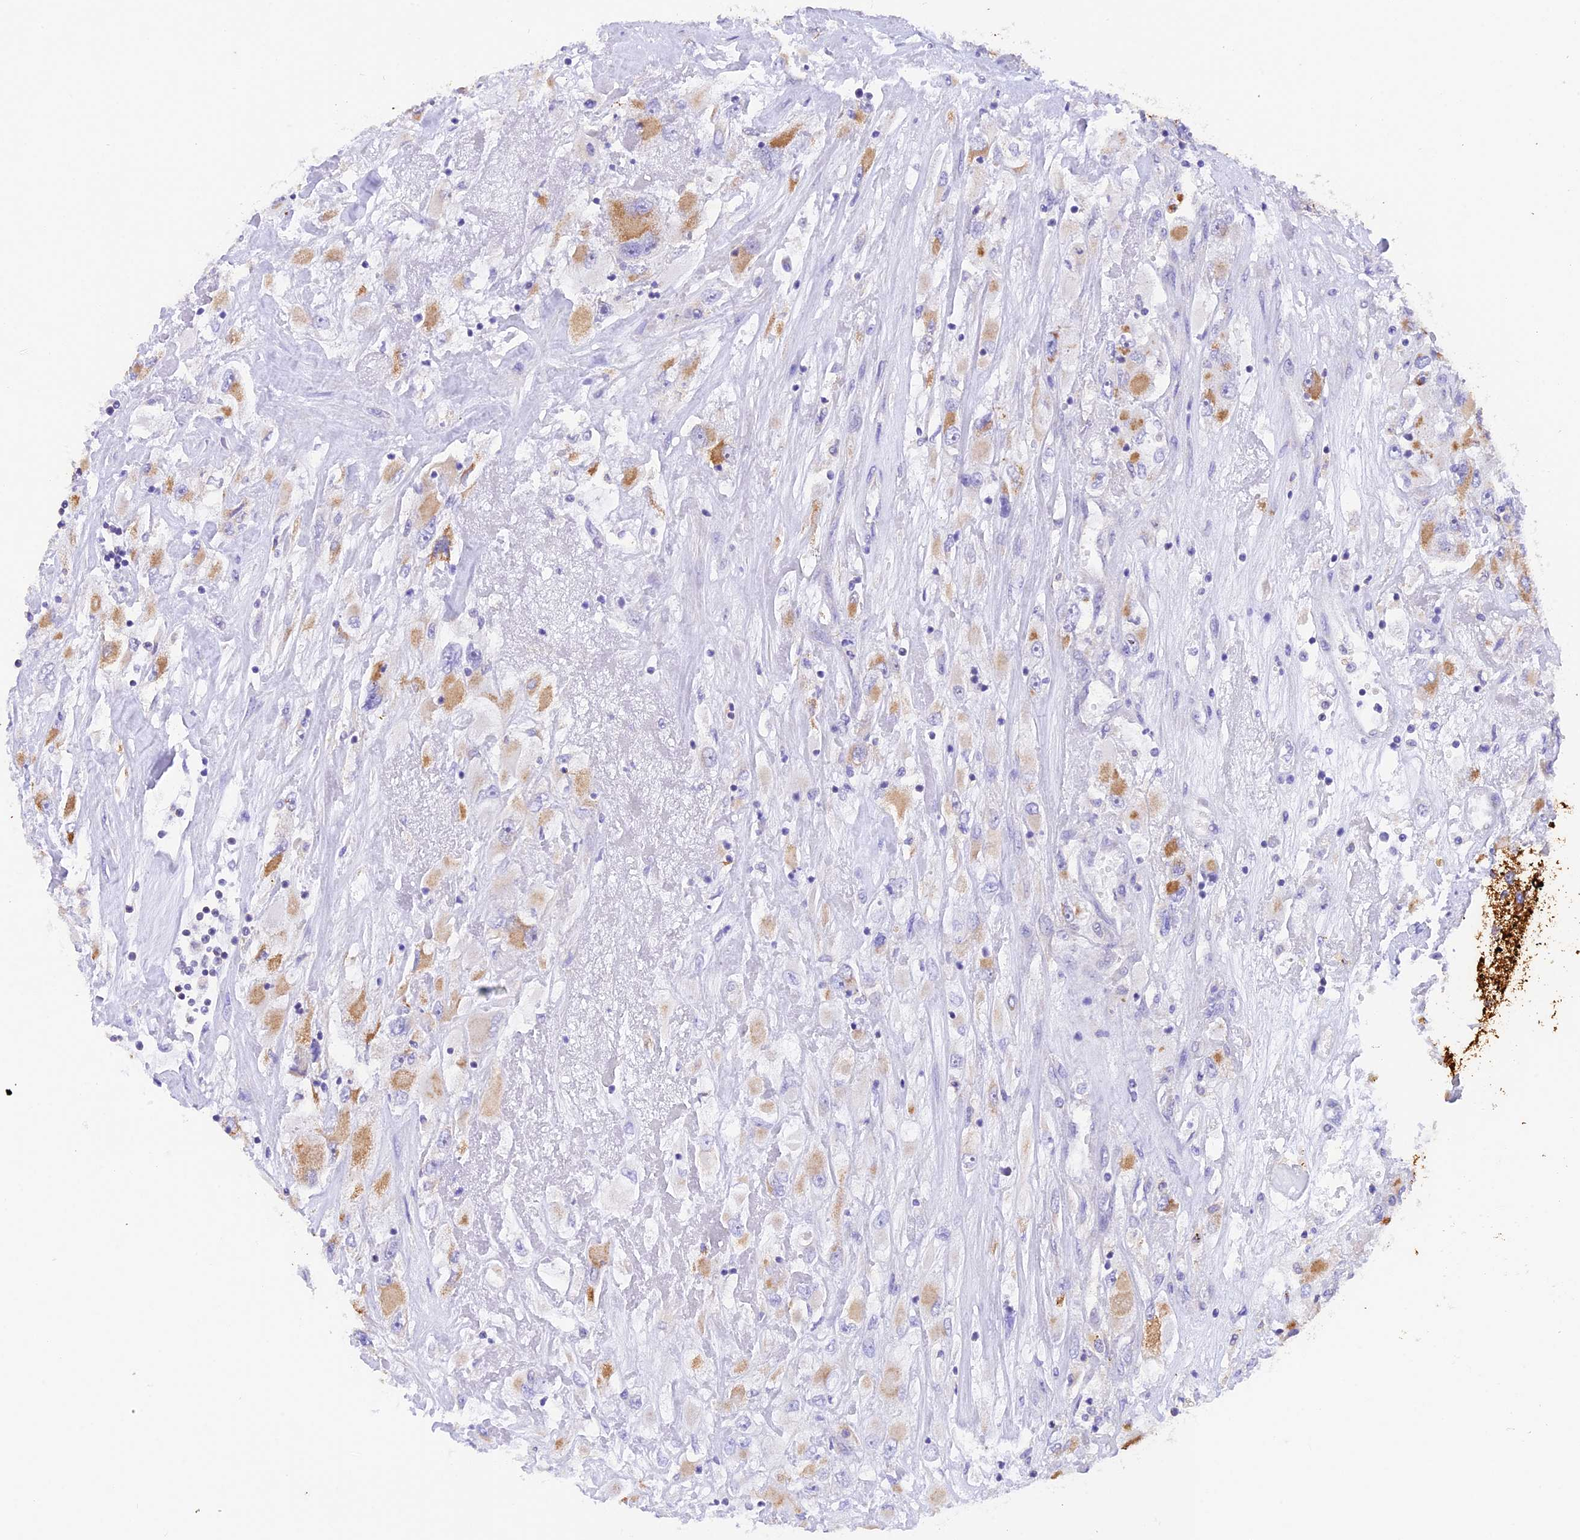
{"staining": {"intensity": "moderate", "quantity": "<25%", "location": "cytoplasmic/membranous"}, "tissue": "renal cancer", "cell_type": "Tumor cells", "image_type": "cancer", "snomed": [{"axis": "morphology", "description": "Adenocarcinoma, NOS"}, {"axis": "topography", "description": "Kidney"}], "caption": "Tumor cells demonstrate moderate cytoplasmic/membranous expression in about <25% of cells in renal cancer (adenocarcinoma).", "gene": "PKIA", "patient": {"sex": "female", "age": 52}}